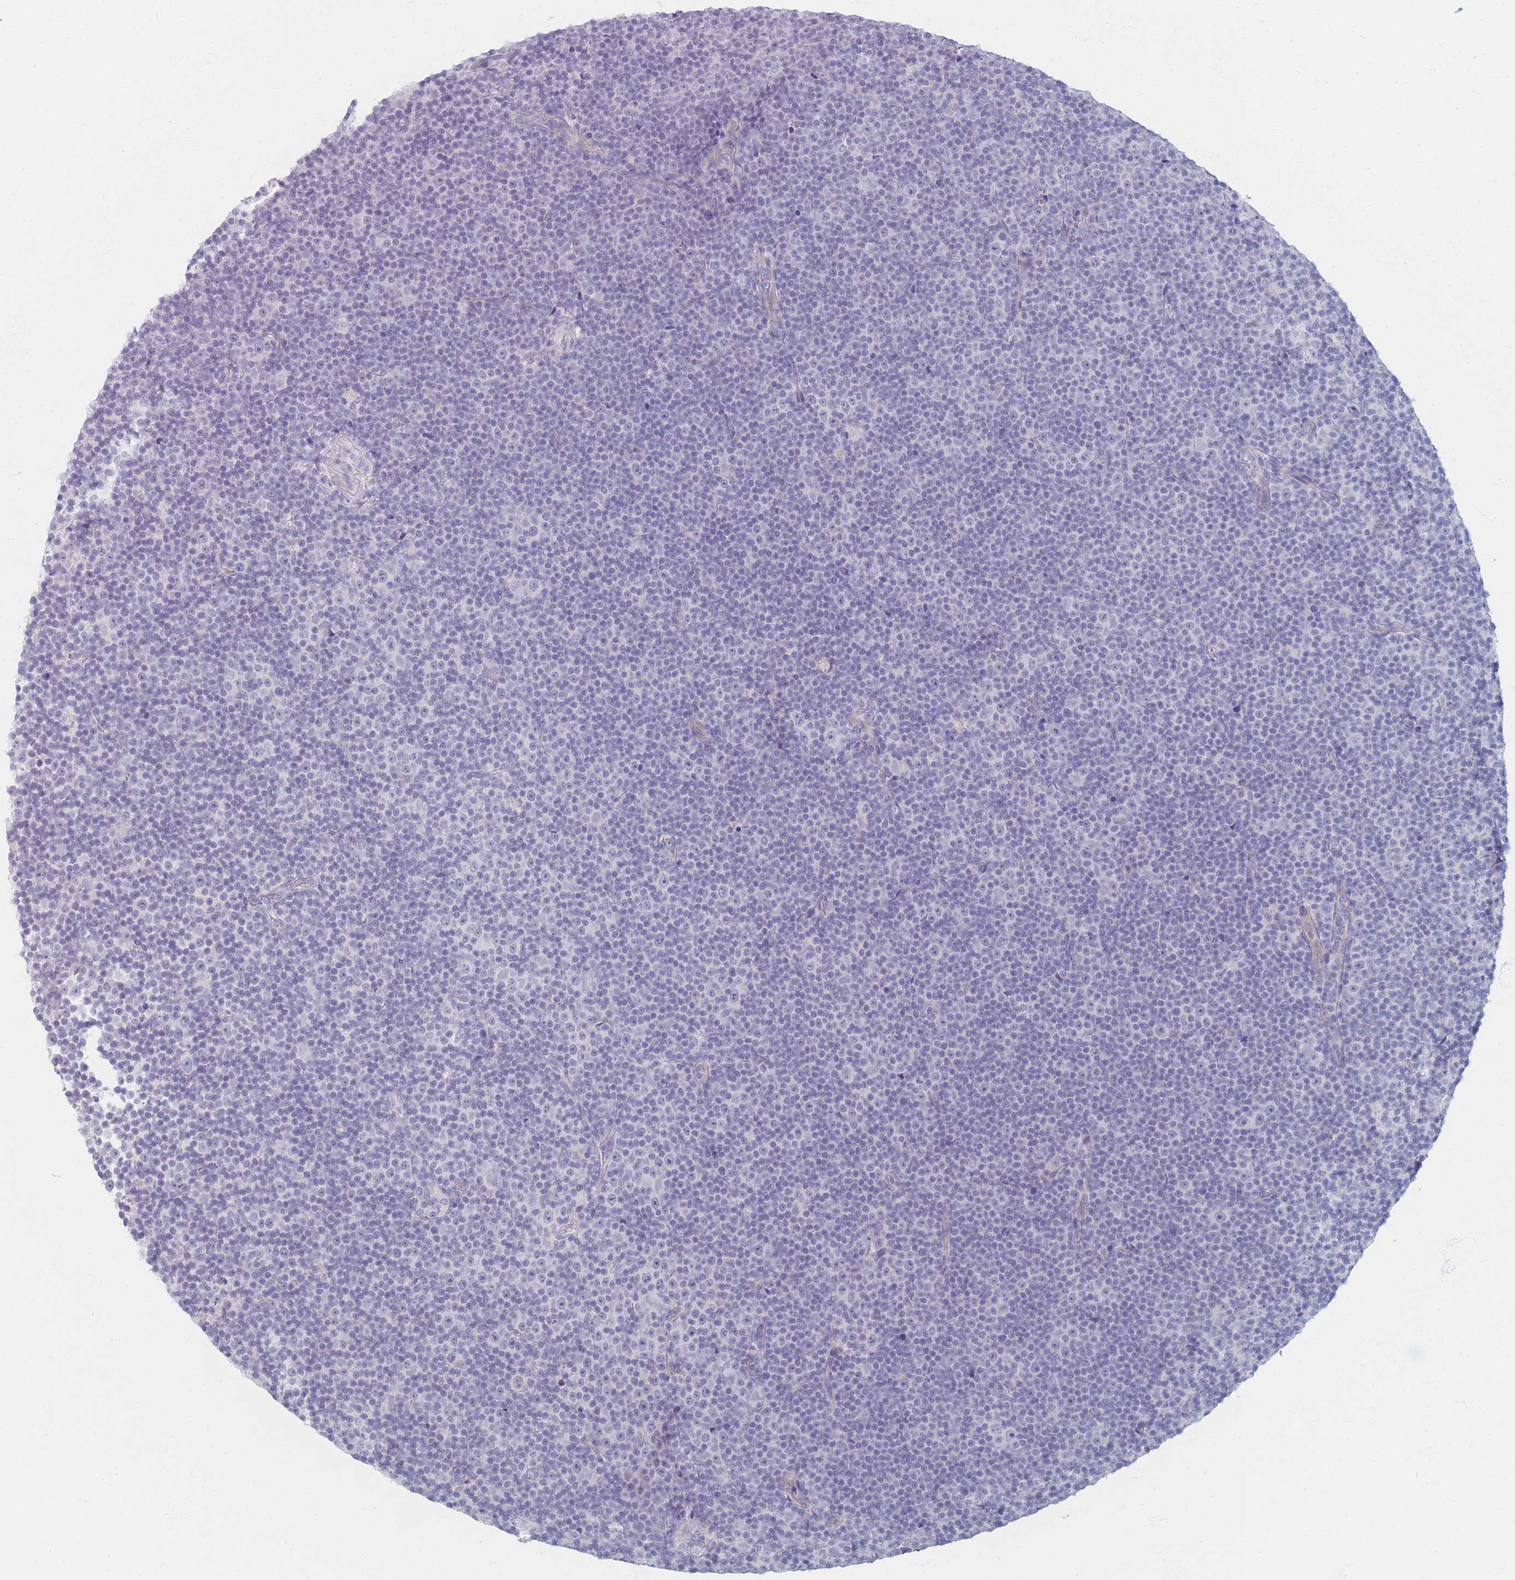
{"staining": {"intensity": "negative", "quantity": "none", "location": "none"}, "tissue": "lymphoma", "cell_type": "Tumor cells", "image_type": "cancer", "snomed": [{"axis": "morphology", "description": "Malignant lymphoma, non-Hodgkin's type, Low grade"}, {"axis": "topography", "description": "Lymph node"}], "caption": "DAB (3,3'-diaminobenzidine) immunohistochemical staining of low-grade malignant lymphoma, non-Hodgkin's type exhibits no significant staining in tumor cells.", "gene": "PIGM", "patient": {"sex": "female", "age": 67}}